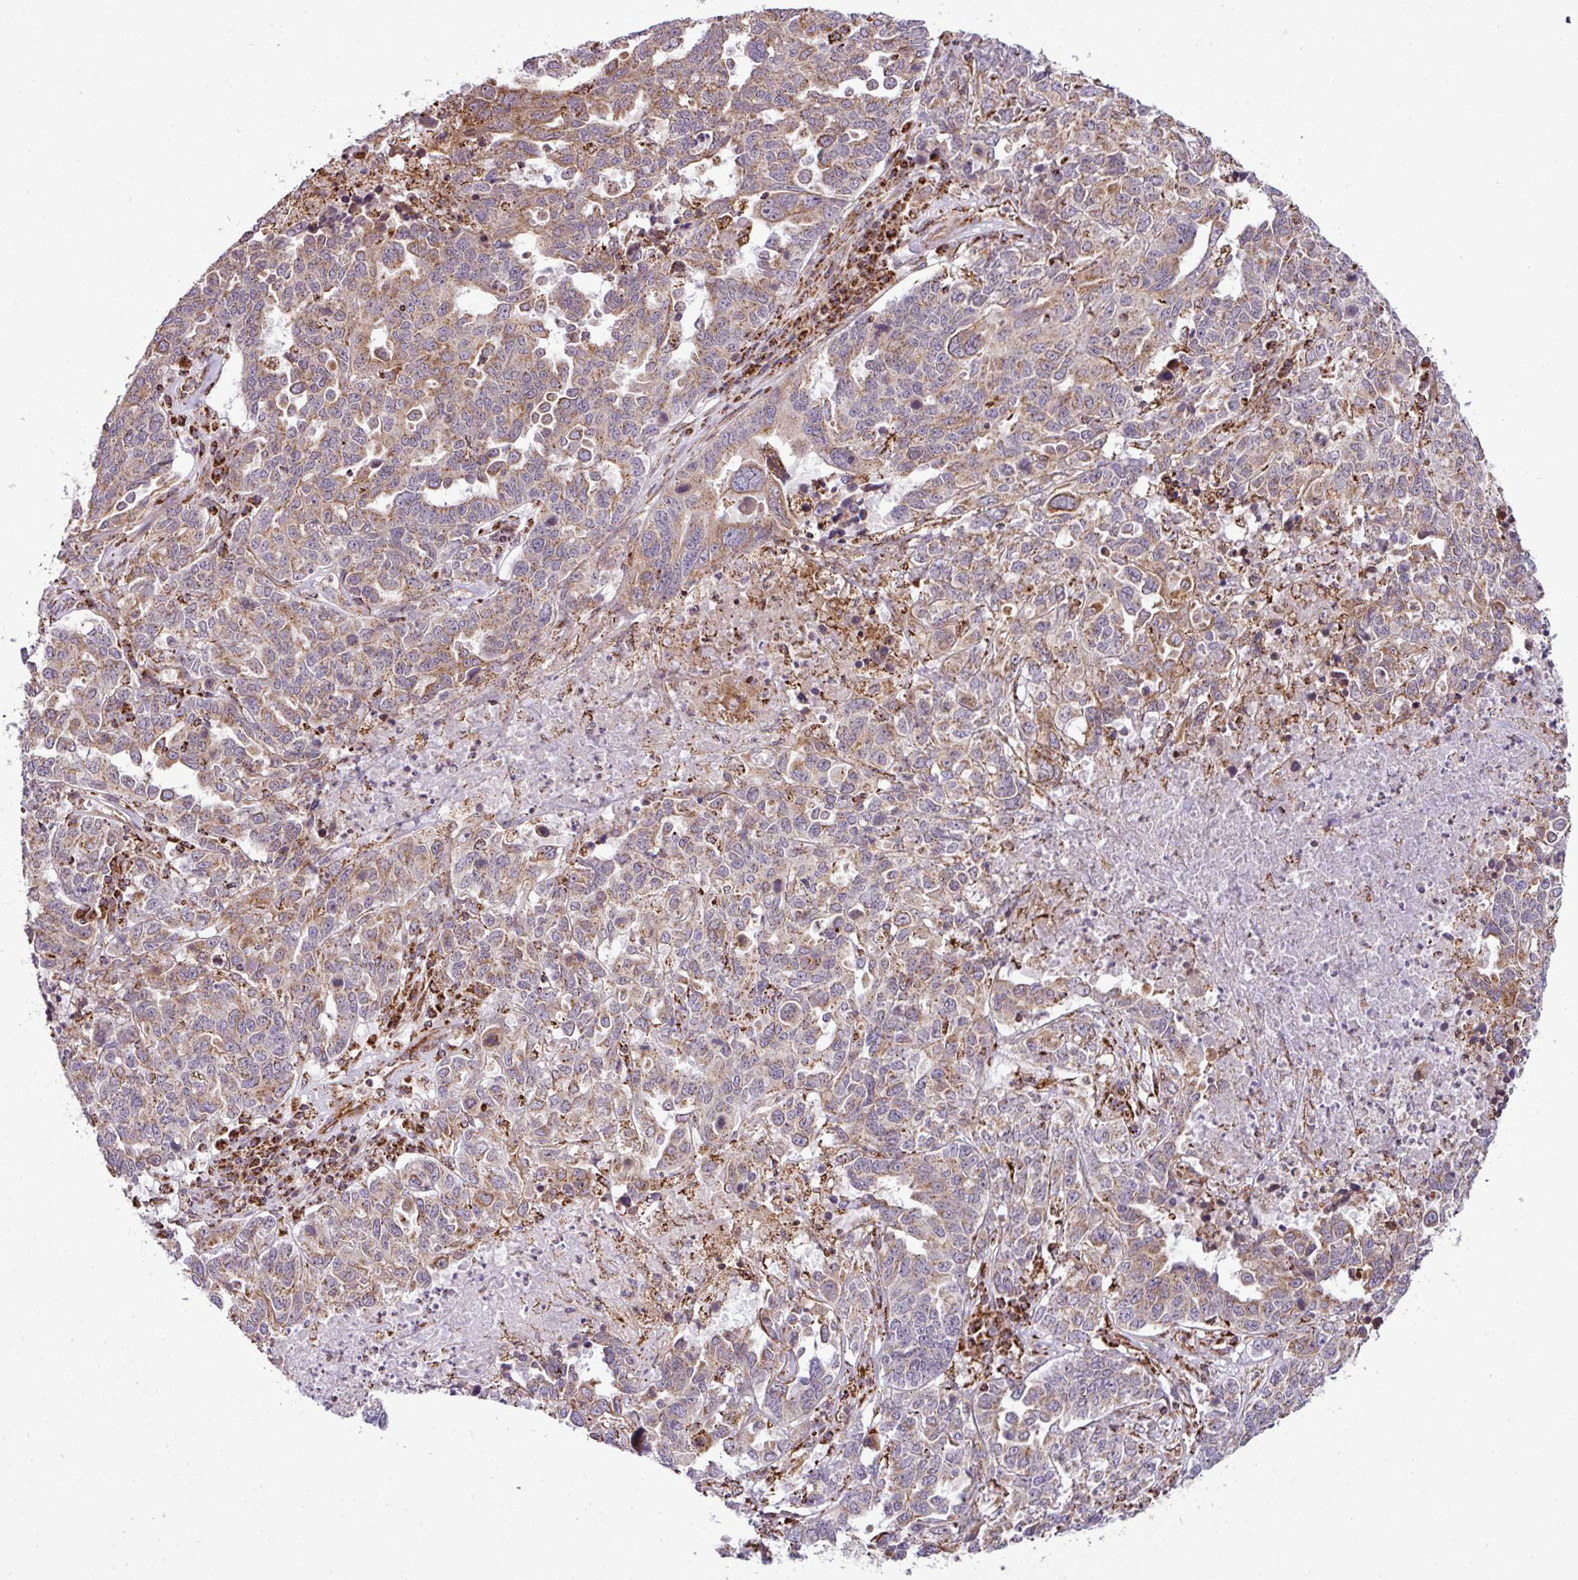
{"staining": {"intensity": "moderate", "quantity": ">75%", "location": "cytoplasmic/membranous"}, "tissue": "ovarian cancer", "cell_type": "Tumor cells", "image_type": "cancer", "snomed": [{"axis": "morphology", "description": "Carcinoma, endometroid"}, {"axis": "topography", "description": "Ovary"}], "caption": "The immunohistochemical stain highlights moderate cytoplasmic/membranous staining in tumor cells of ovarian endometroid carcinoma tissue. (Stains: DAB in brown, nuclei in blue, Microscopy: brightfield microscopy at high magnification).", "gene": "ZNF569", "patient": {"sex": "female", "age": 62}}